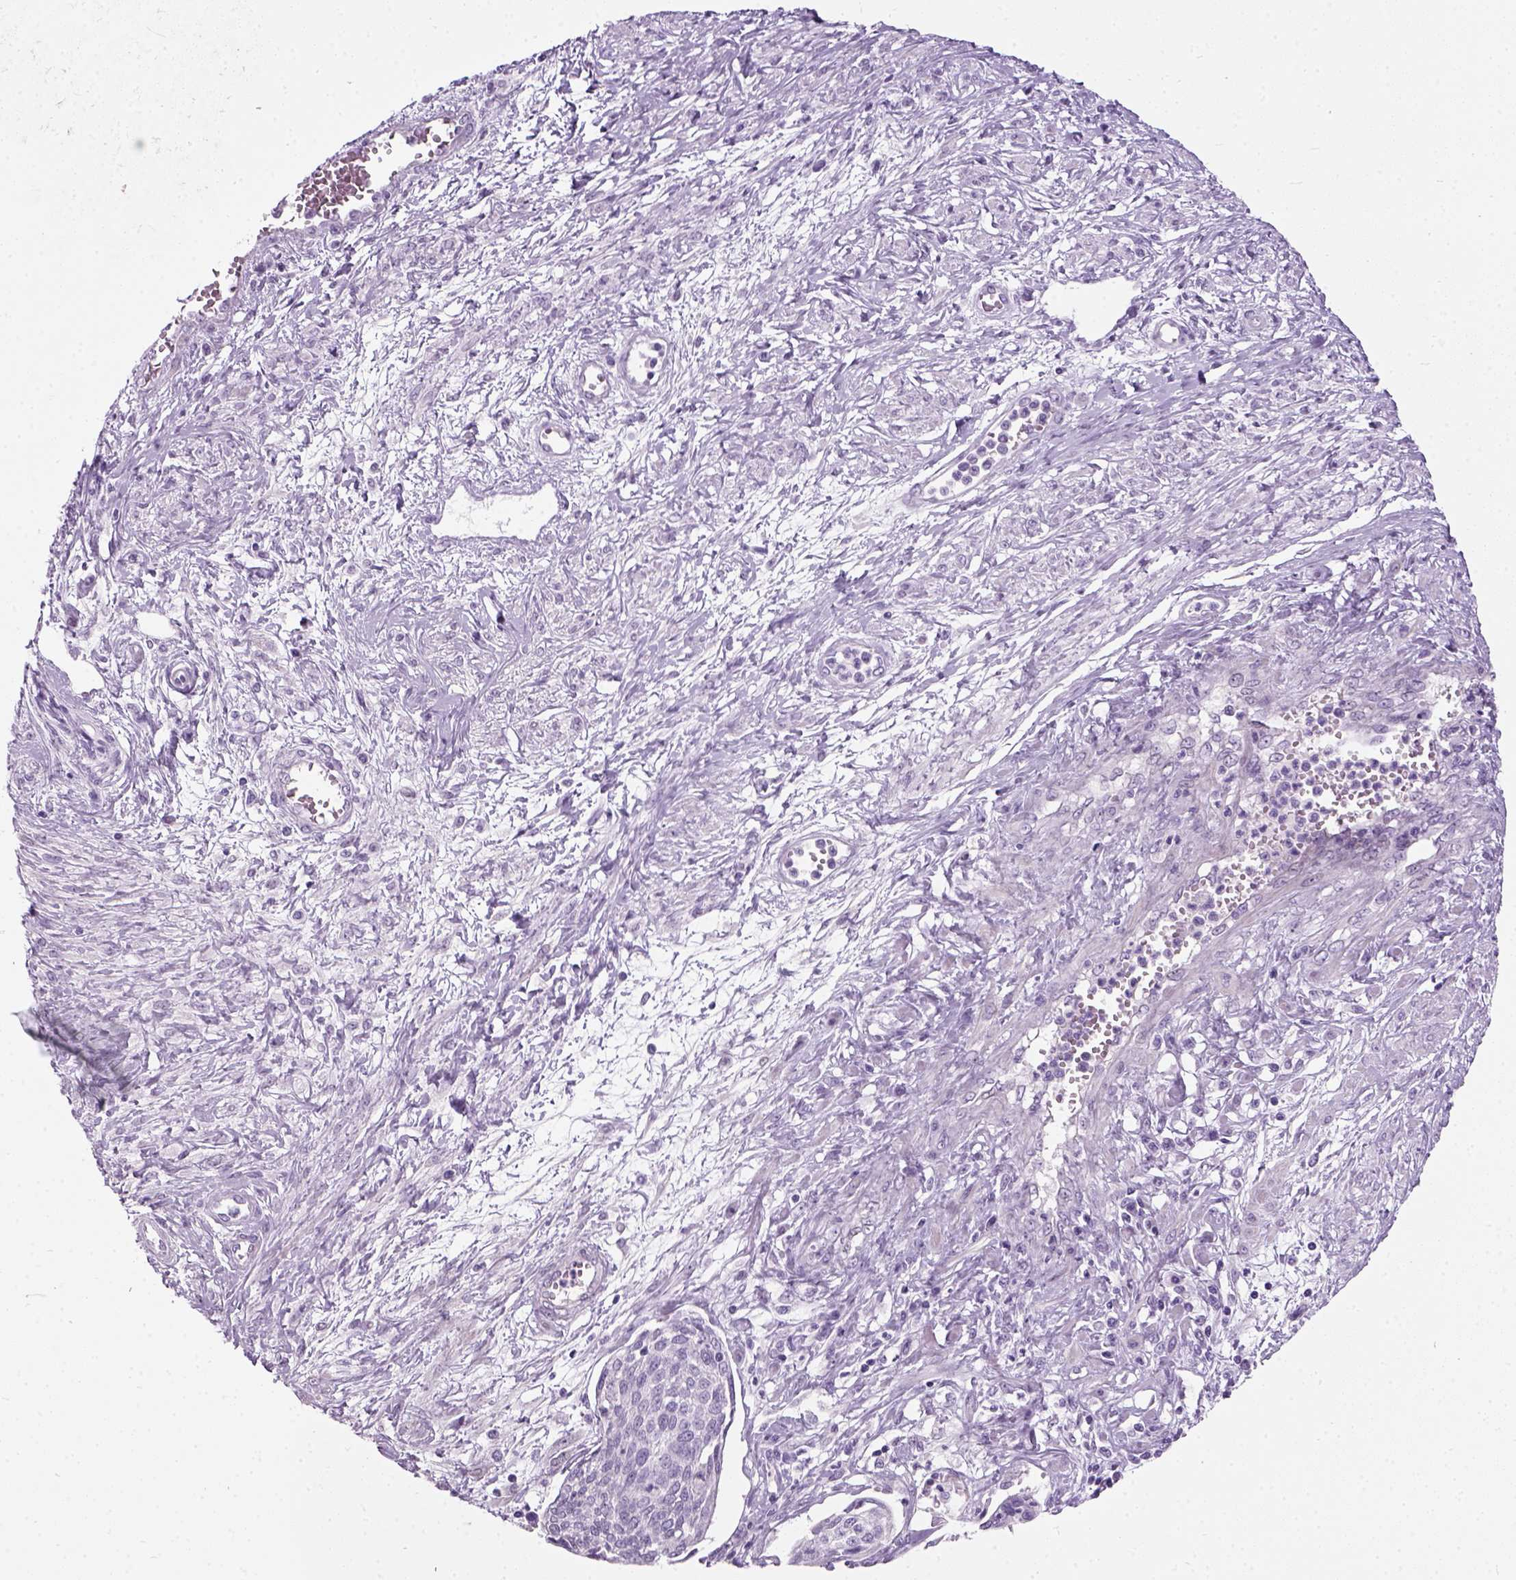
{"staining": {"intensity": "negative", "quantity": "none", "location": "none"}, "tissue": "cervical cancer", "cell_type": "Tumor cells", "image_type": "cancer", "snomed": [{"axis": "morphology", "description": "Squamous cell carcinoma, NOS"}, {"axis": "topography", "description": "Cervix"}], "caption": "Photomicrograph shows no significant protein staining in tumor cells of cervical cancer.", "gene": "AXDND1", "patient": {"sex": "female", "age": 34}}